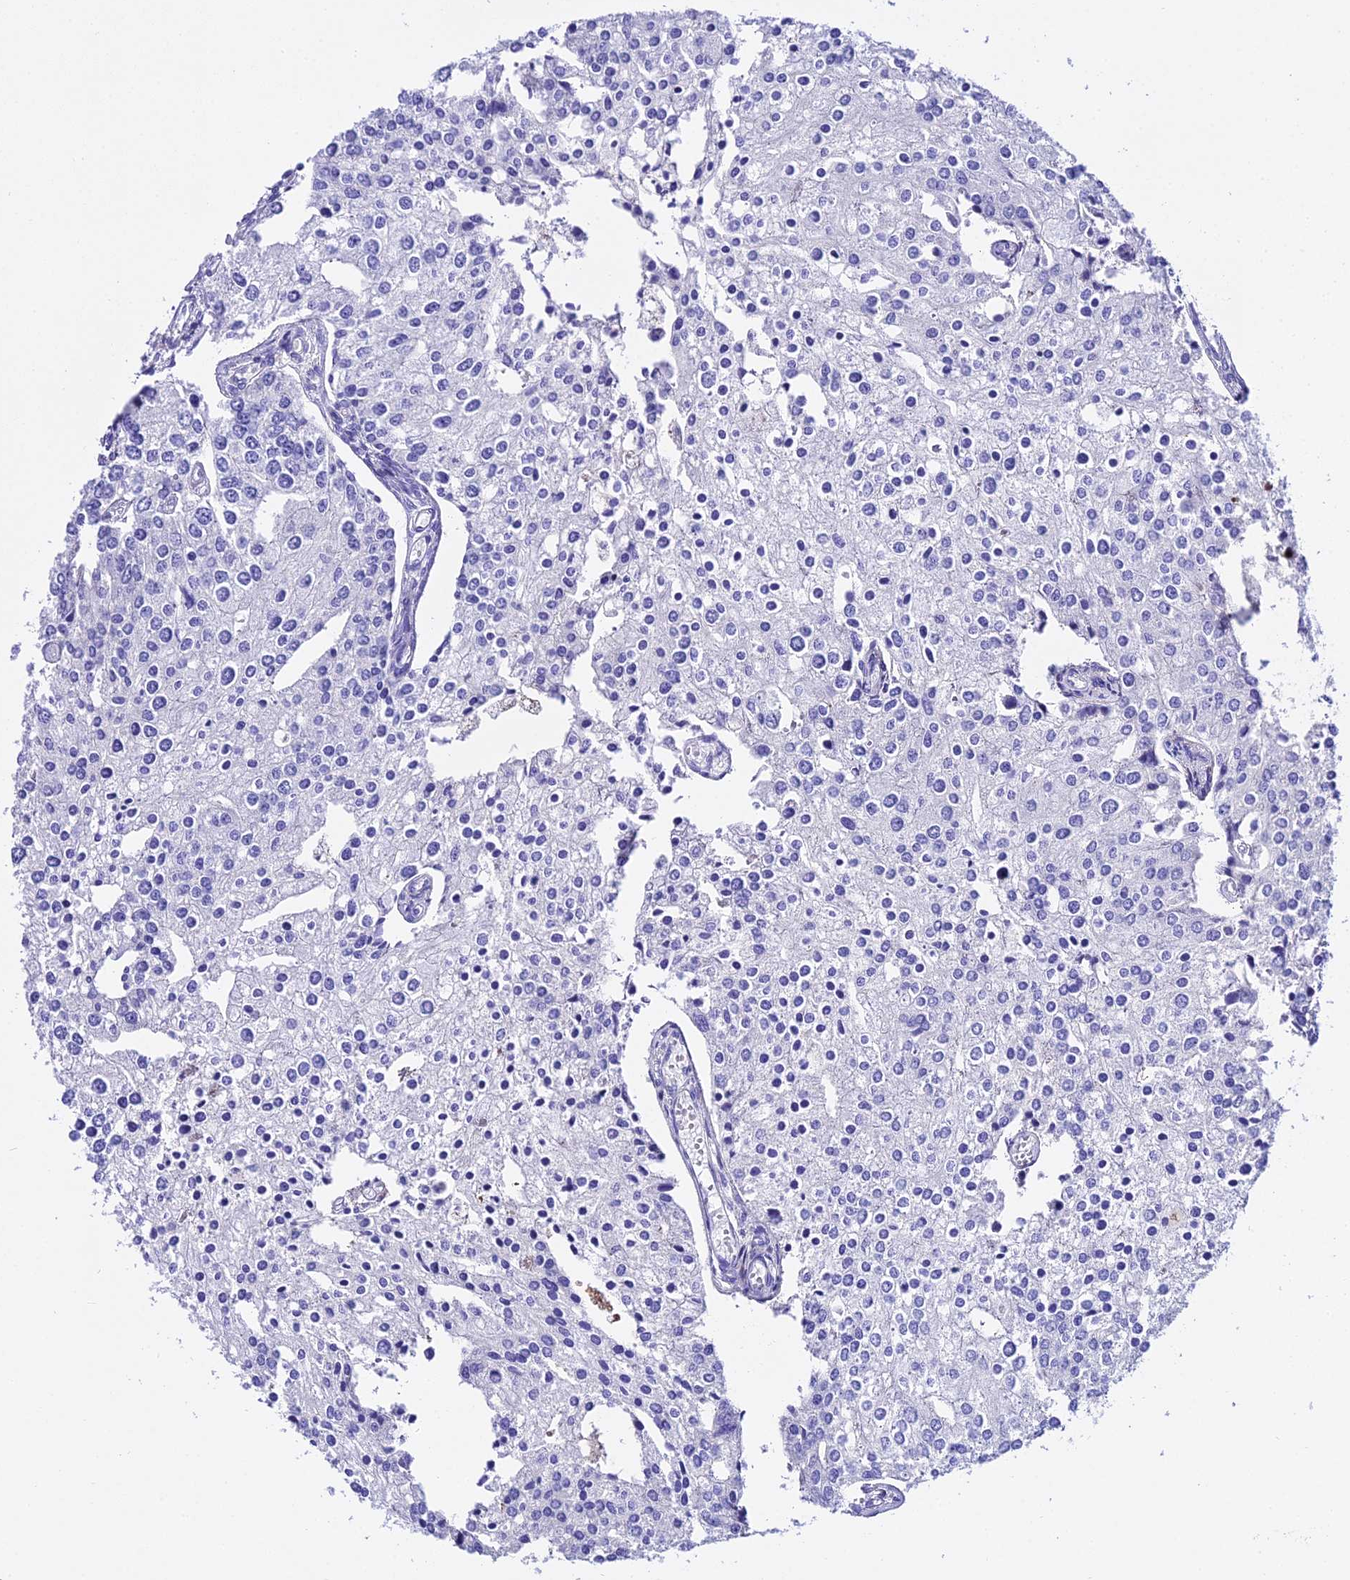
{"staining": {"intensity": "negative", "quantity": "none", "location": "none"}, "tissue": "prostate cancer", "cell_type": "Tumor cells", "image_type": "cancer", "snomed": [{"axis": "morphology", "description": "Adenocarcinoma, High grade"}, {"axis": "topography", "description": "Prostate"}], "caption": "The IHC histopathology image has no significant positivity in tumor cells of prostate cancer (high-grade adenocarcinoma) tissue. (Stains: DAB immunohistochemistry with hematoxylin counter stain, Microscopy: brightfield microscopy at high magnification).", "gene": "TMEM117", "patient": {"sex": "male", "age": 62}}